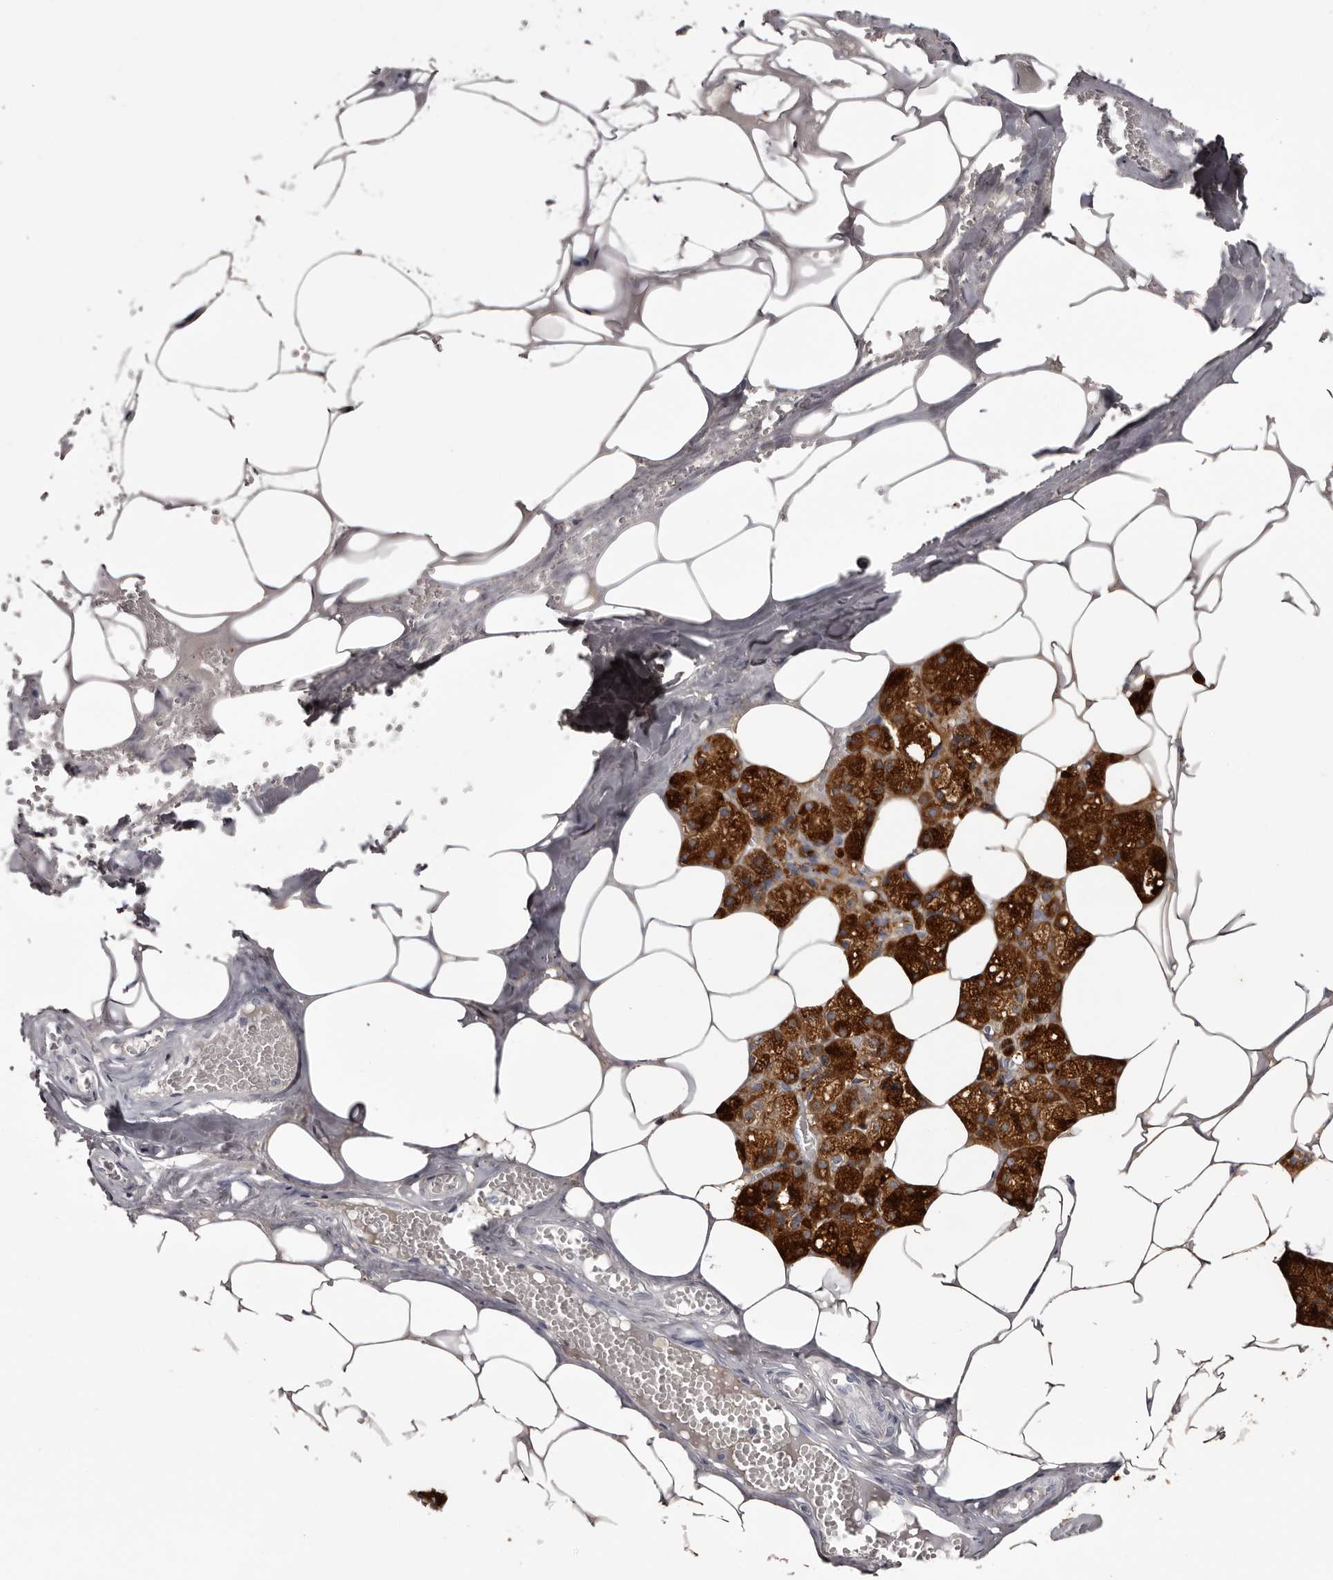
{"staining": {"intensity": "strong", "quantity": "25%-75%", "location": "cytoplasmic/membranous"}, "tissue": "salivary gland", "cell_type": "Glandular cells", "image_type": "normal", "snomed": [{"axis": "morphology", "description": "Normal tissue, NOS"}, {"axis": "topography", "description": "Salivary gland"}], "caption": "An IHC image of unremarkable tissue is shown. Protein staining in brown highlights strong cytoplasmic/membranous positivity in salivary gland within glandular cells.", "gene": "CA6", "patient": {"sex": "male", "age": 62}}